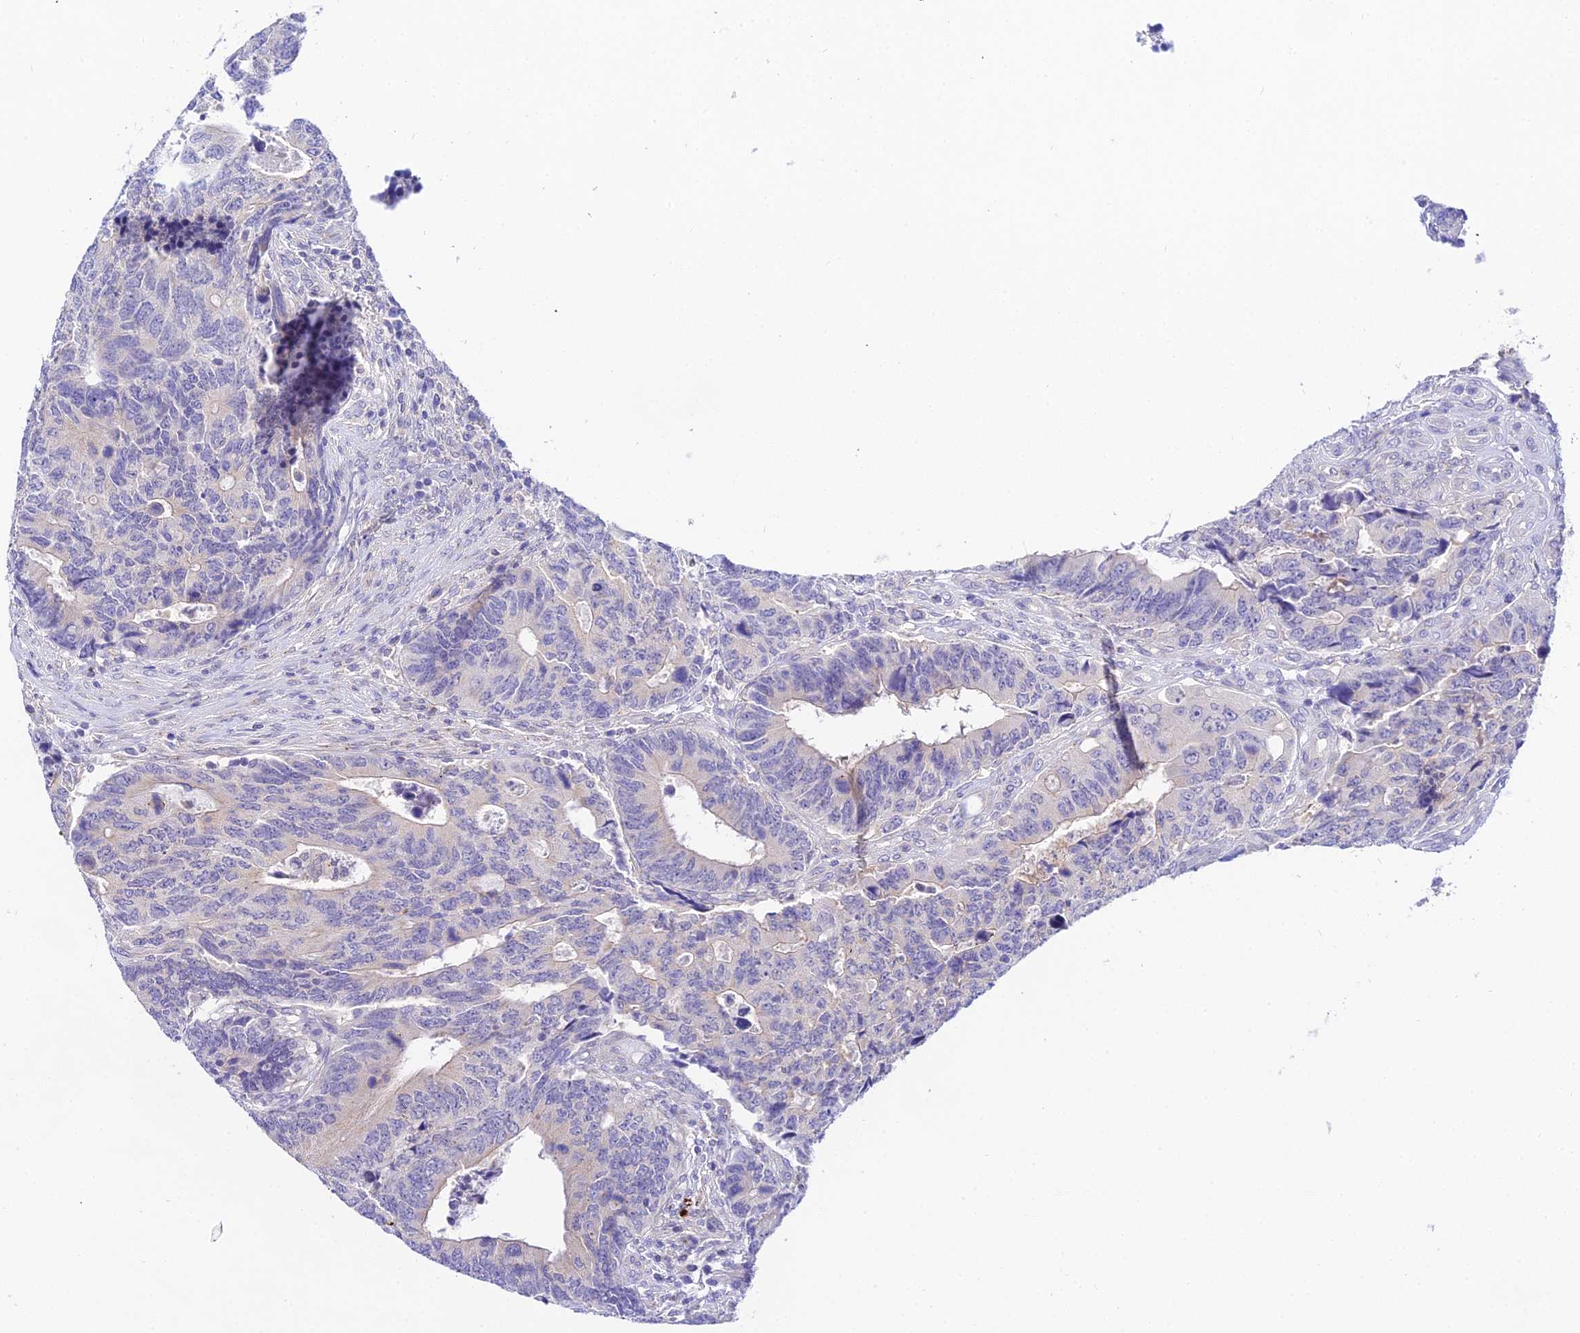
{"staining": {"intensity": "negative", "quantity": "none", "location": "none"}, "tissue": "colorectal cancer", "cell_type": "Tumor cells", "image_type": "cancer", "snomed": [{"axis": "morphology", "description": "Adenocarcinoma, NOS"}, {"axis": "topography", "description": "Colon"}], "caption": "IHC micrograph of human colorectal cancer stained for a protein (brown), which reveals no positivity in tumor cells.", "gene": "ATG16L2", "patient": {"sex": "male", "age": 87}}